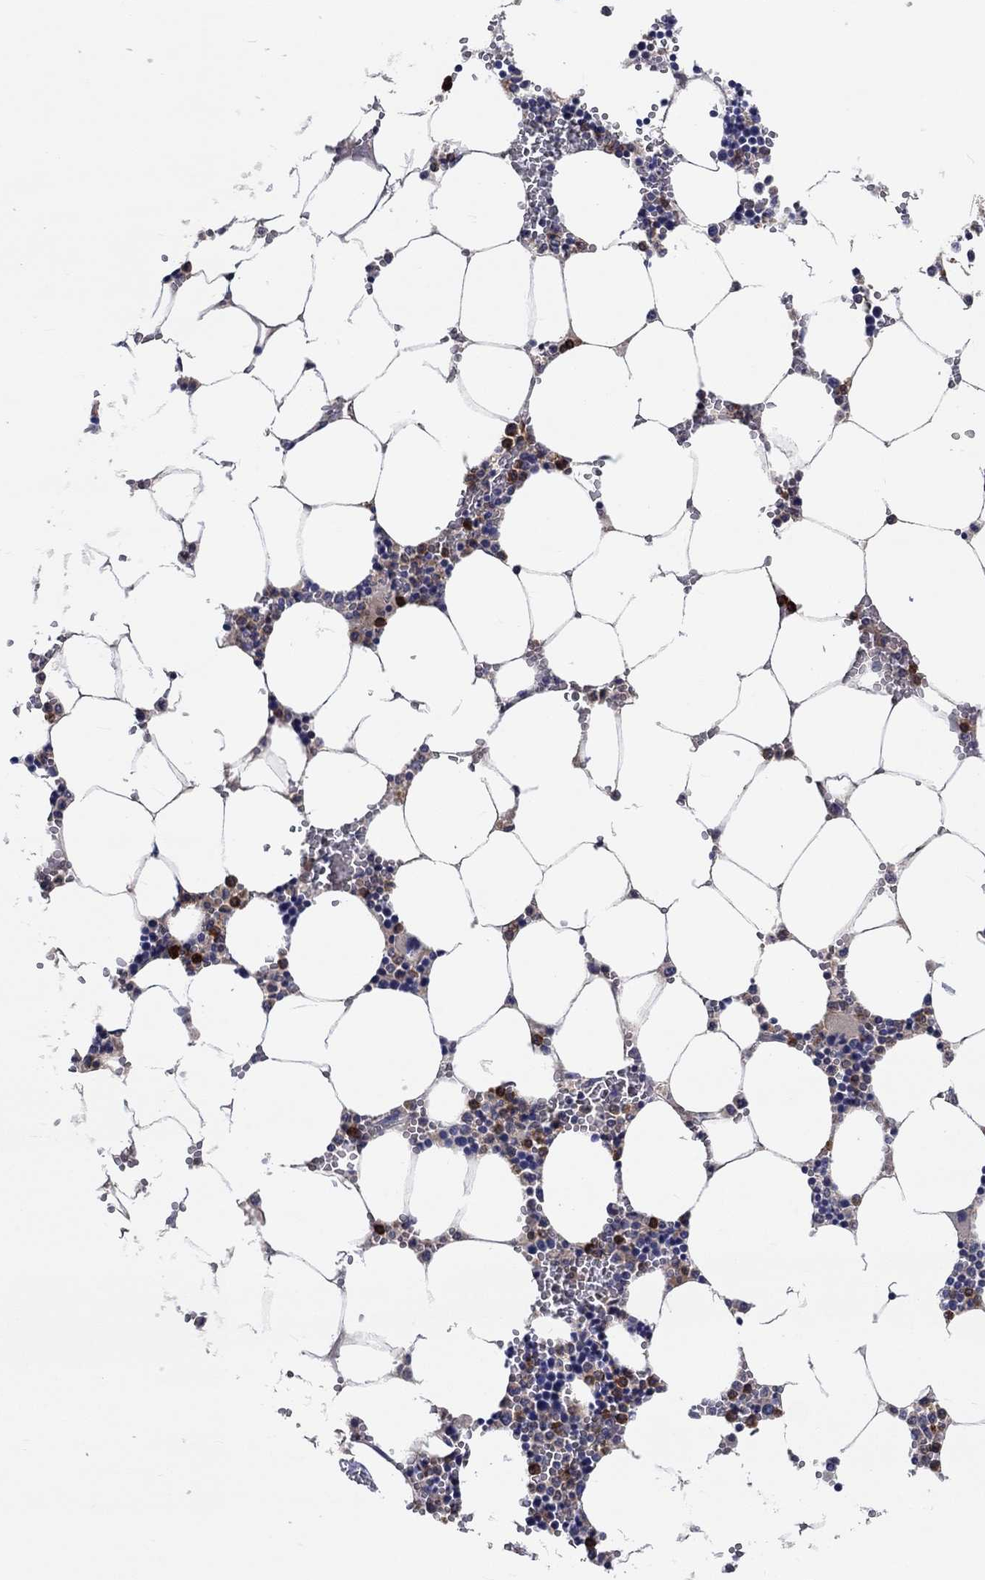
{"staining": {"intensity": "strong", "quantity": "25%-75%", "location": "cytoplasmic/membranous,nuclear"}, "tissue": "bone marrow", "cell_type": "Hematopoietic cells", "image_type": "normal", "snomed": [{"axis": "morphology", "description": "Normal tissue, NOS"}, {"axis": "topography", "description": "Bone marrow"}], "caption": "IHC staining of benign bone marrow, which reveals high levels of strong cytoplasmic/membranous,nuclear staining in about 25%-75% of hematopoietic cells indicating strong cytoplasmic/membranous,nuclear protein positivity. The staining was performed using DAB (brown) for protein detection and nuclei were counterstained in hematoxylin (blue).", "gene": "CHIT1", "patient": {"sex": "female", "age": 64}}